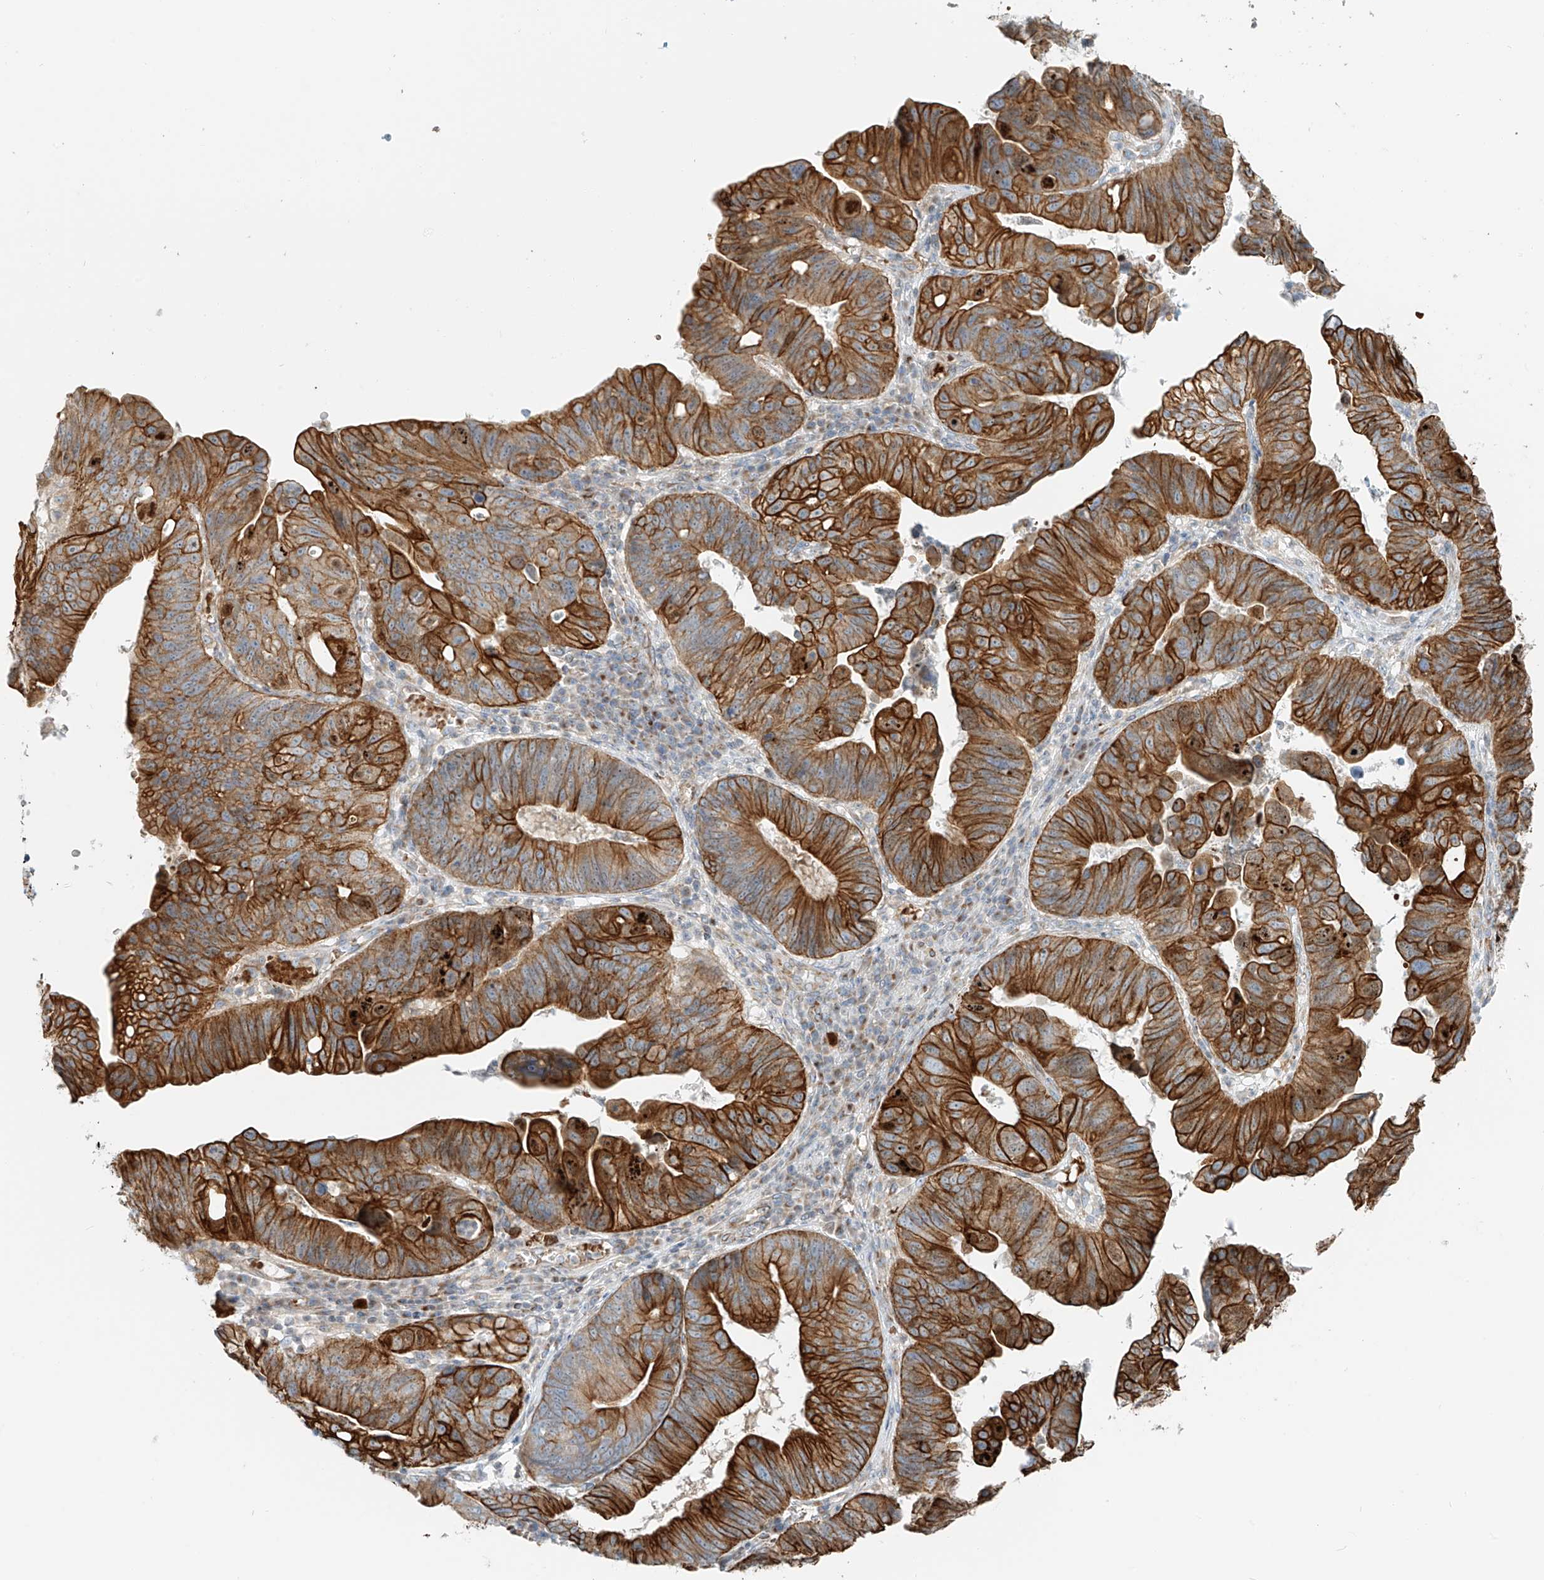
{"staining": {"intensity": "strong", "quantity": ">75%", "location": "cytoplasmic/membranous"}, "tissue": "stomach cancer", "cell_type": "Tumor cells", "image_type": "cancer", "snomed": [{"axis": "morphology", "description": "Adenocarcinoma, NOS"}, {"axis": "topography", "description": "Stomach"}], "caption": "Brown immunohistochemical staining in stomach cancer (adenocarcinoma) demonstrates strong cytoplasmic/membranous positivity in approximately >75% of tumor cells.", "gene": "EIPR1", "patient": {"sex": "male", "age": 59}}